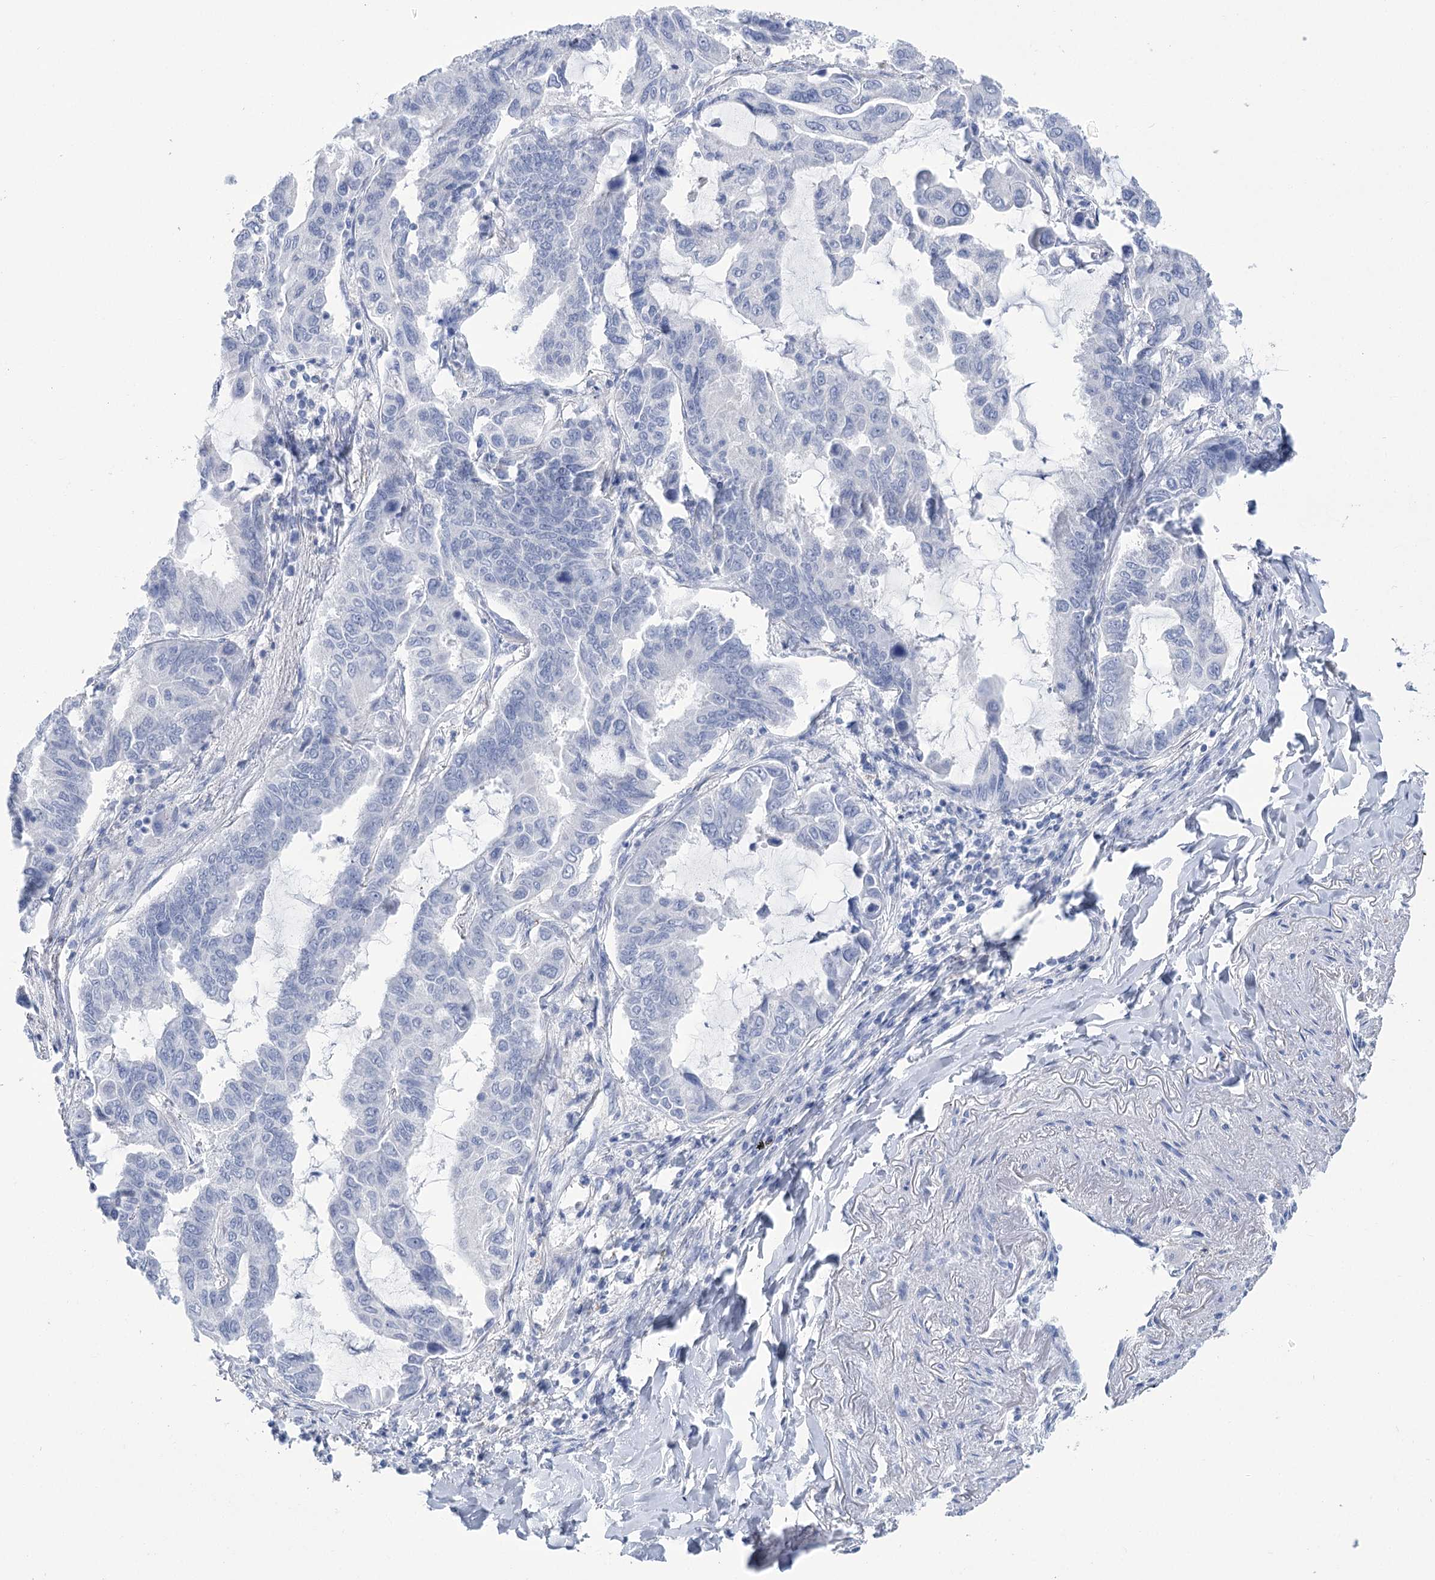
{"staining": {"intensity": "negative", "quantity": "none", "location": "none"}, "tissue": "lung cancer", "cell_type": "Tumor cells", "image_type": "cancer", "snomed": [{"axis": "morphology", "description": "Adenocarcinoma, NOS"}, {"axis": "topography", "description": "Lung"}], "caption": "This is an IHC image of human lung adenocarcinoma. There is no staining in tumor cells.", "gene": "PBLD", "patient": {"sex": "male", "age": 64}}